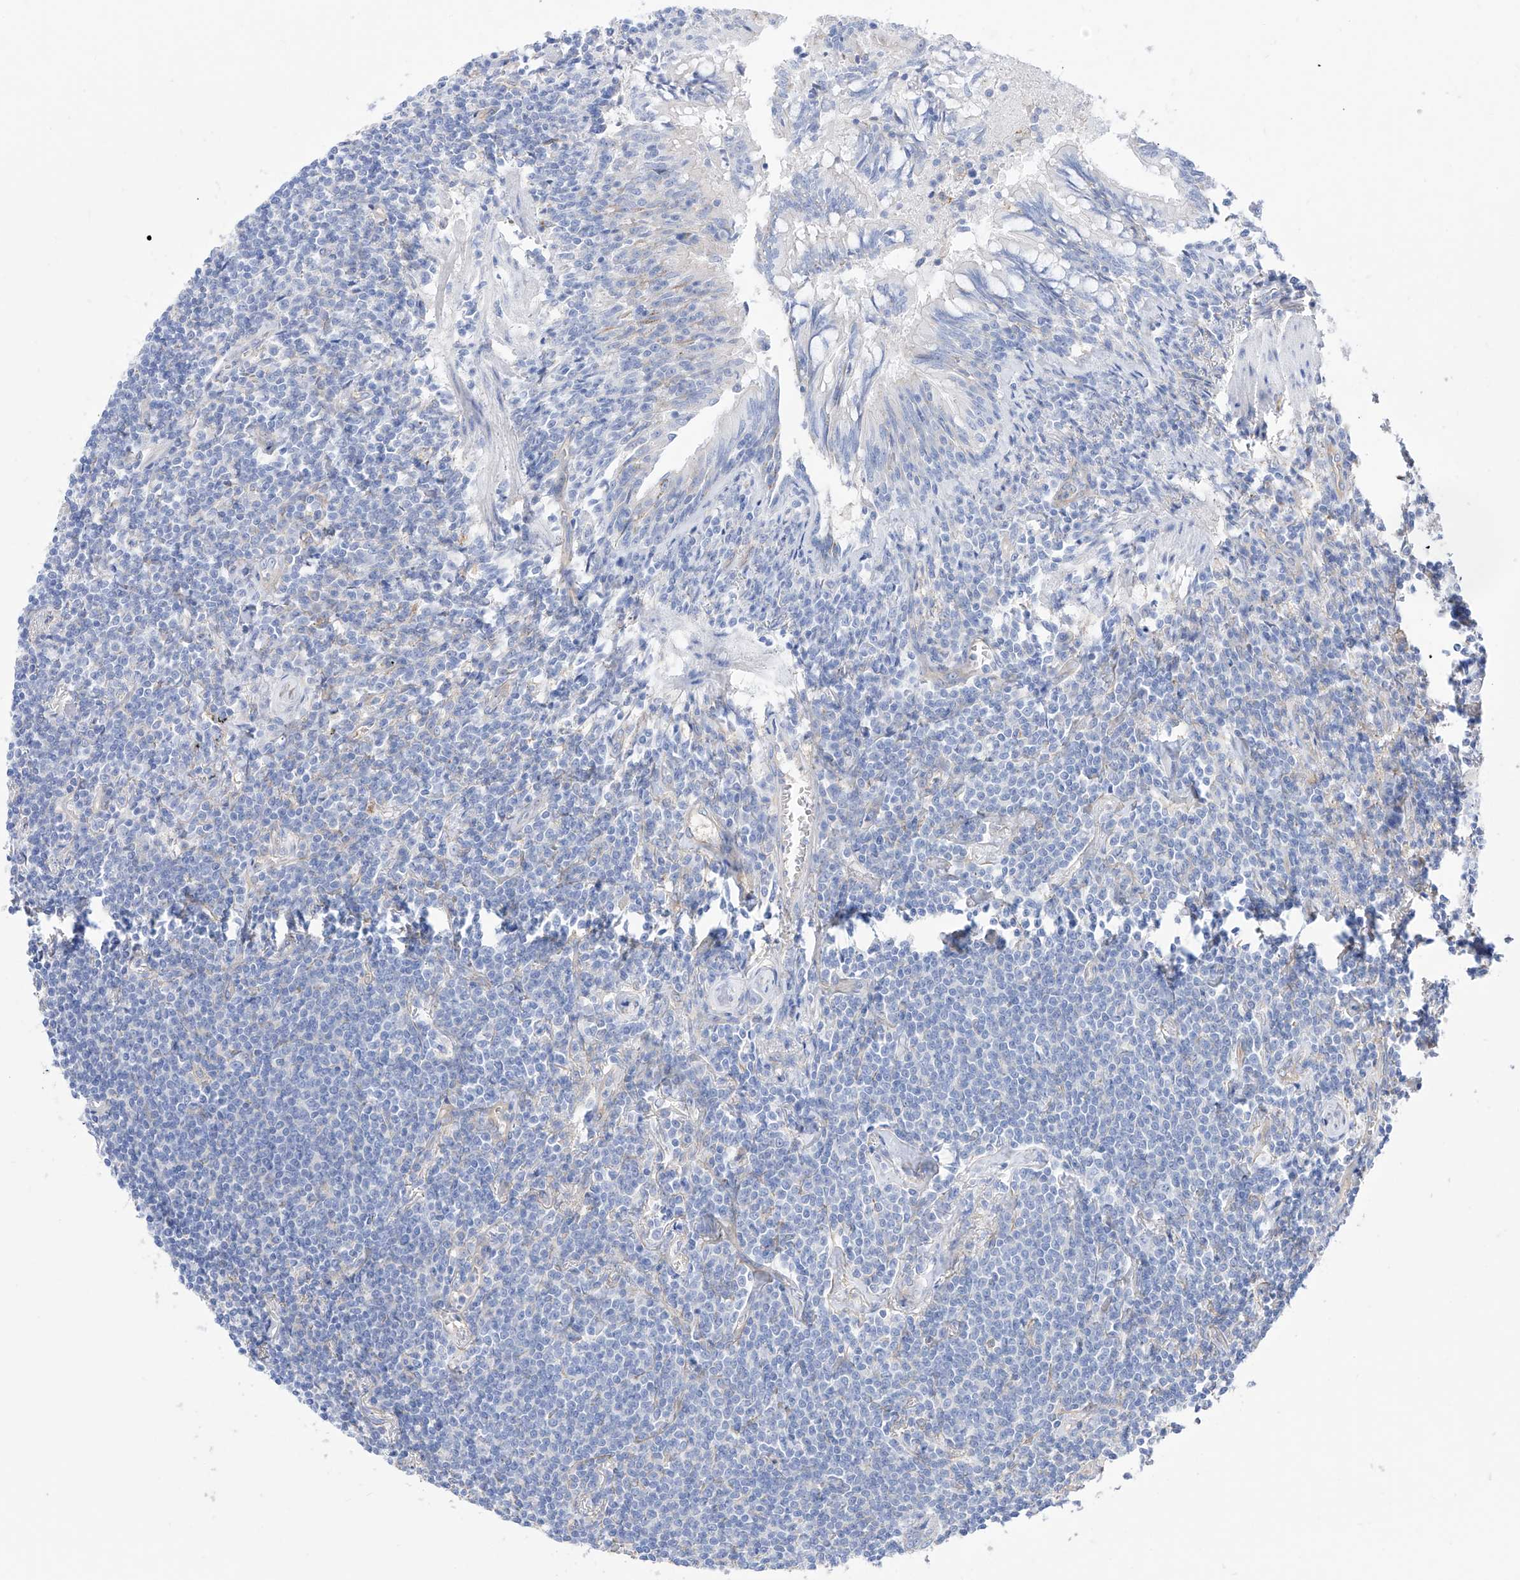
{"staining": {"intensity": "negative", "quantity": "none", "location": "none"}, "tissue": "lymphoma", "cell_type": "Tumor cells", "image_type": "cancer", "snomed": [{"axis": "morphology", "description": "Malignant lymphoma, non-Hodgkin's type, Low grade"}, {"axis": "topography", "description": "Lung"}], "caption": "IHC photomicrograph of neoplastic tissue: low-grade malignant lymphoma, non-Hodgkin's type stained with DAB (3,3'-diaminobenzidine) exhibits no significant protein staining in tumor cells.", "gene": "ZNF653", "patient": {"sex": "female", "age": 71}}